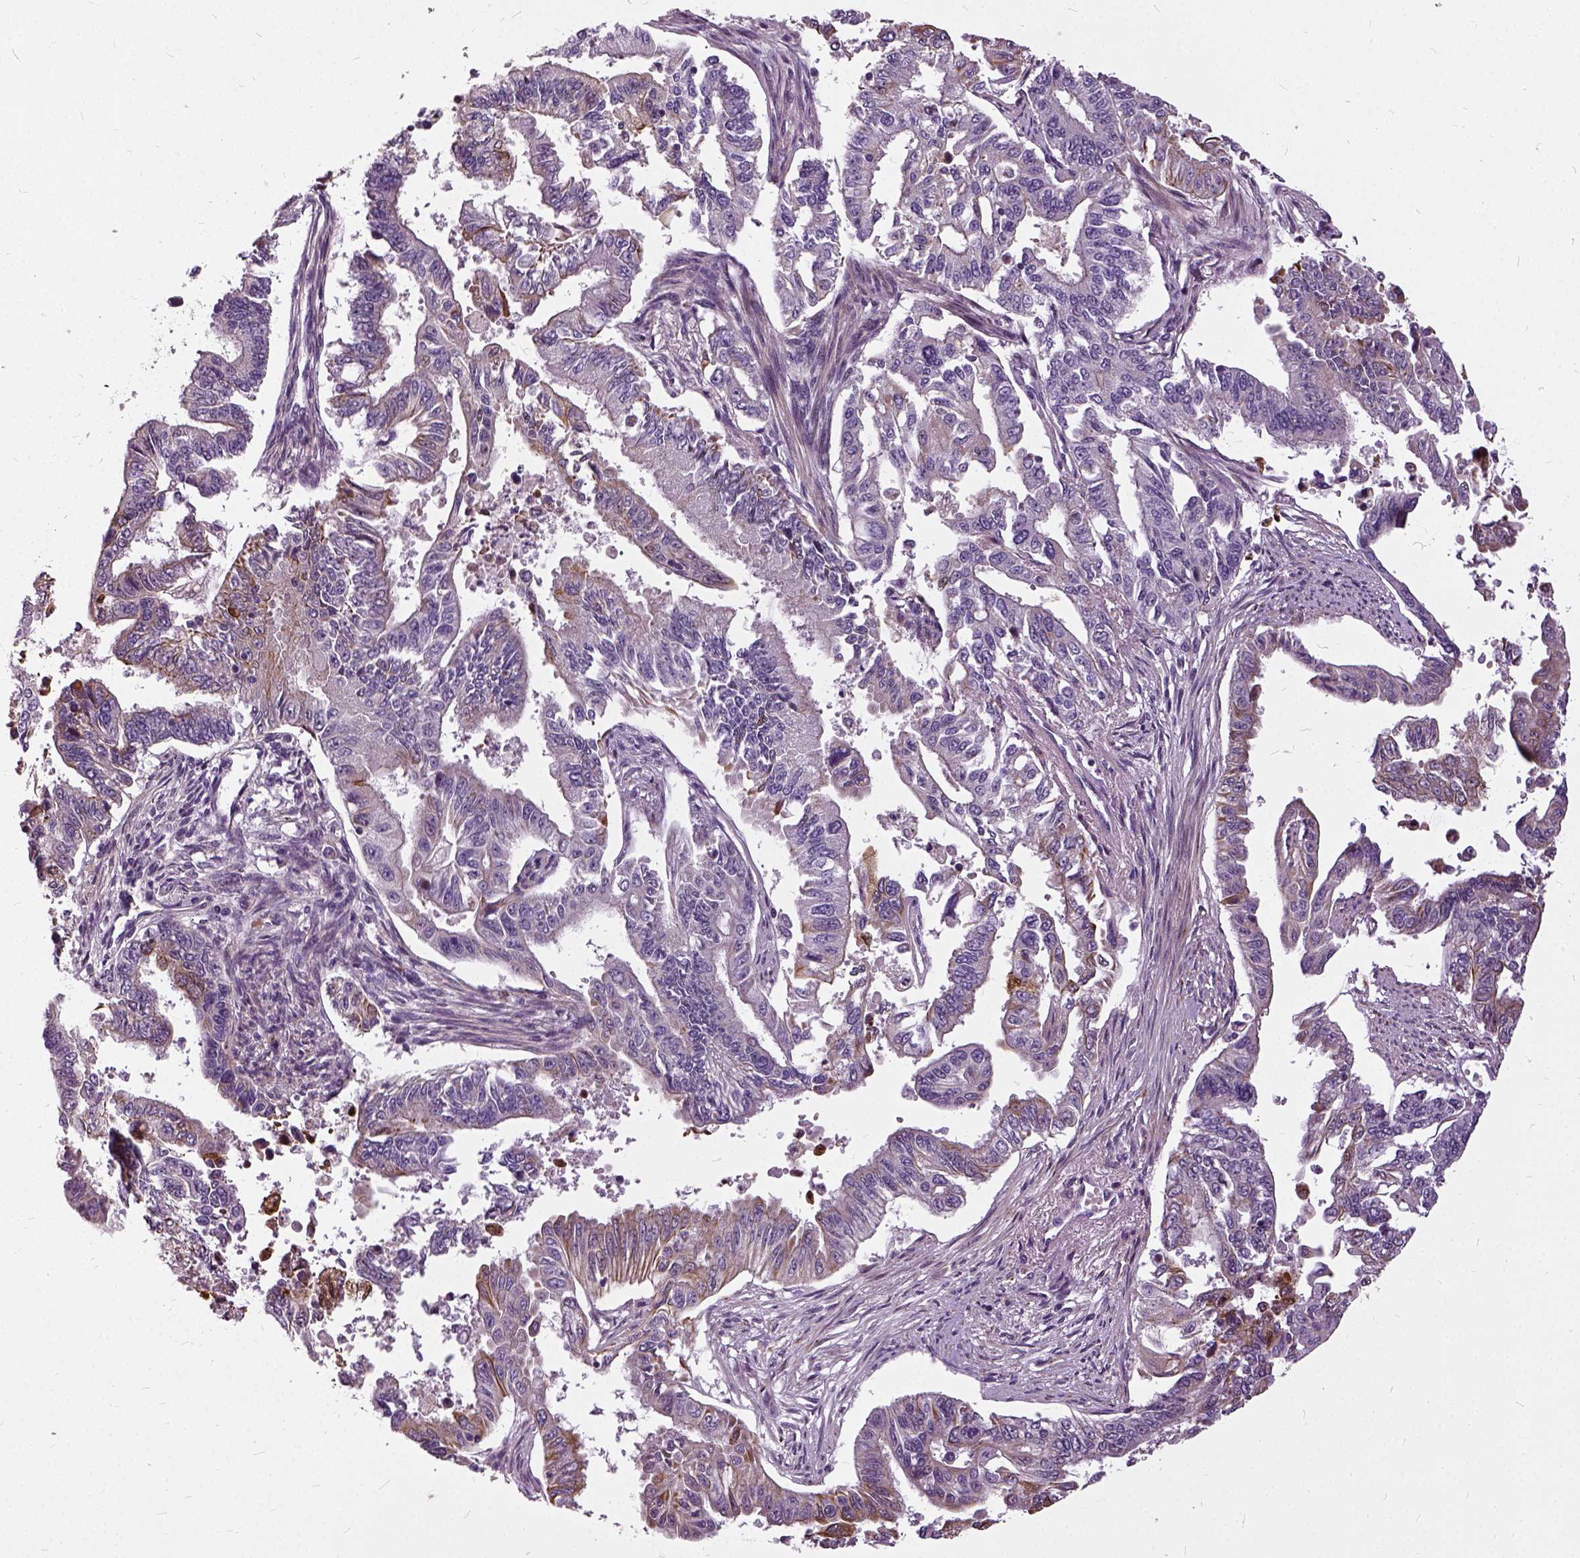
{"staining": {"intensity": "moderate", "quantity": "<25%", "location": "cytoplasmic/membranous"}, "tissue": "endometrial cancer", "cell_type": "Tumor cells", "image_type": "cancer", "snomed": [{"axis": "morphology", "description": "Adenocarcinoma, NOS"}, {"axis": "topography", "description": "Uterus"}], "caption": "Immunohistochemical staining of endometrial cancer displays low levels of moderate cytoplasmic/membranous protein staining in about <25% of tumor cells. (Brightfield microscopy of DAB IHC at high magnification).", "gene": "ILRUN", "patient": {"sex": "female", "age": 59}}